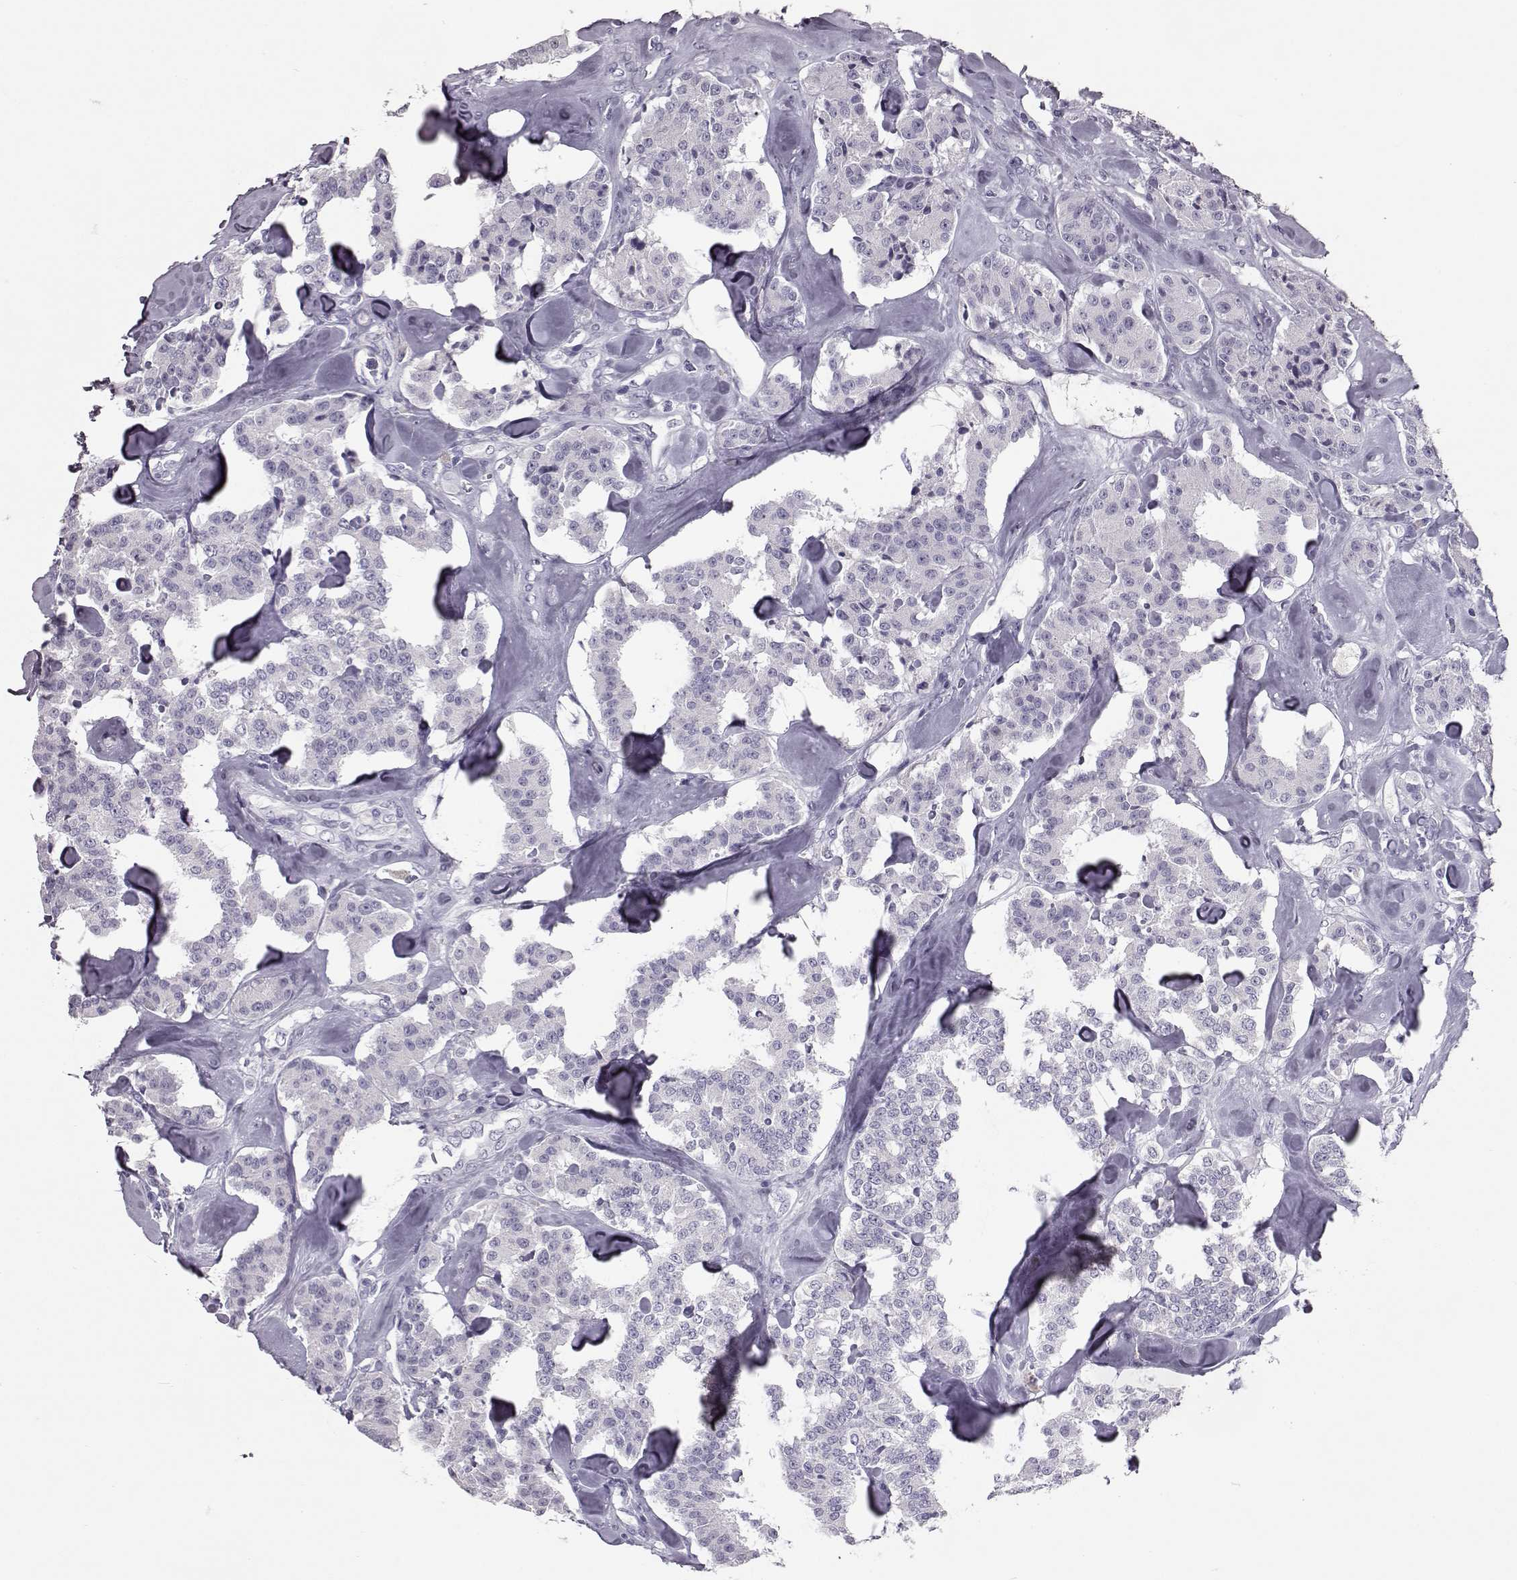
{"staining": {"intensity": "negative", "quantity": "none", "location": "none"}, "tissue": "carcinoid", "cell_type": "Tumor cells", "image_type": "cancer", "snomed": [{"axis": "morphology", "description": "Carcinoid, malignant, NOS"}, {"axis": "topography", "description": "Pancreas"}], "caption": "This is a micrograph of immunohistochemistry (IHC) staining of carcinoid, which shows no positivity in tumor cells. Nuclei are stained in blue.", "gene": "CCL19", "patient": {"sex": "male", "age": 41}}